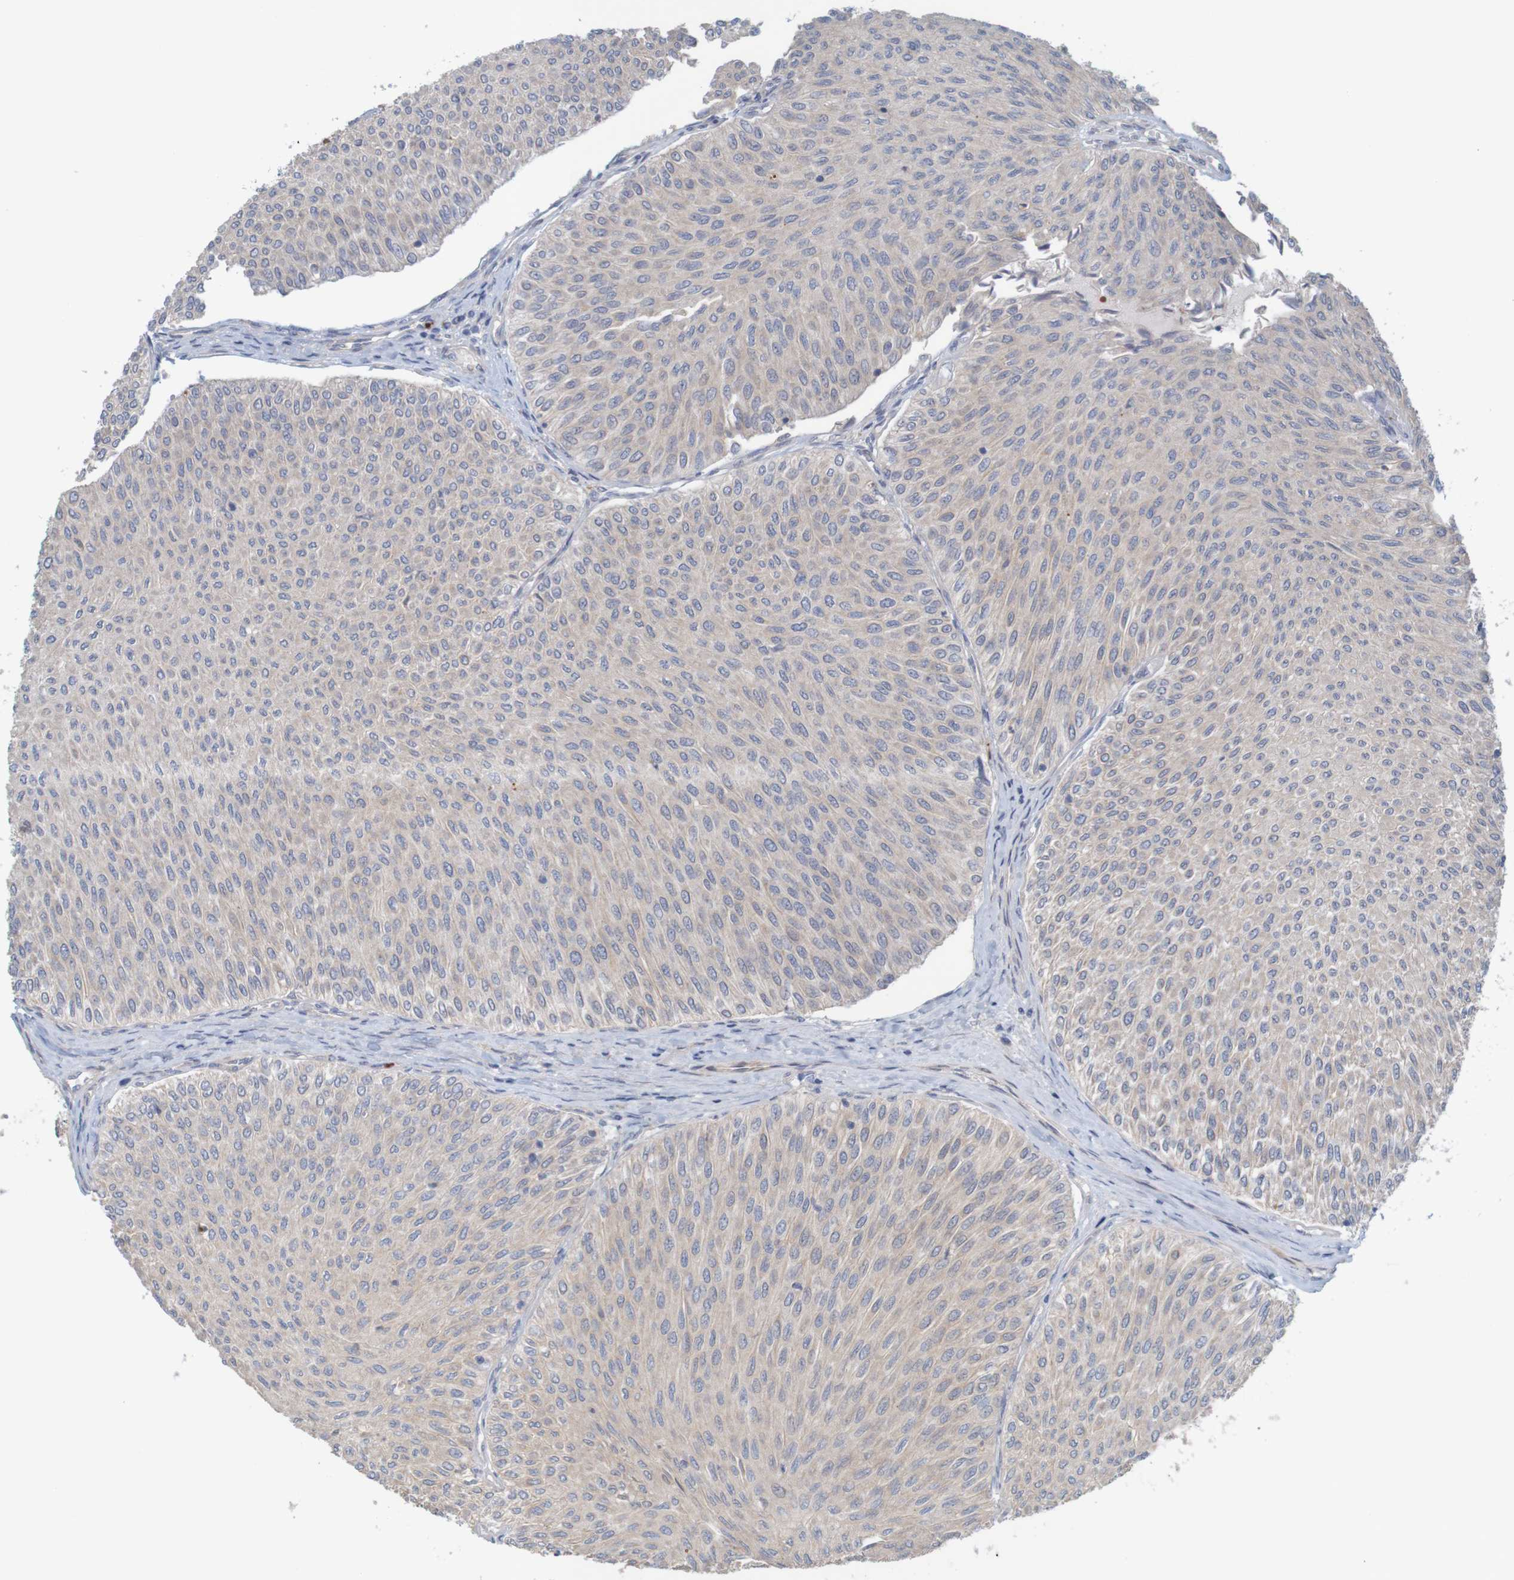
{"staining": {"intensity": "weak", "quantity": "<25%", "location": "cytoplasmic/membranous"}, "tissue": "urothelial cancer", "cell_type": "Tumor cells", "image_type": "cancer", "snomed": [{"axis": "morphology", "description": "Urothelial carcinoma, Low grade"}, {"axis": "topography", "description": "Urinary bladder"}], "caption": "Photomicrograph shows no protein positivity in tumor cells of urothelial cancer tissue.", "gene": "KRT23", "patient": {"sex": "male", "age": 78}}